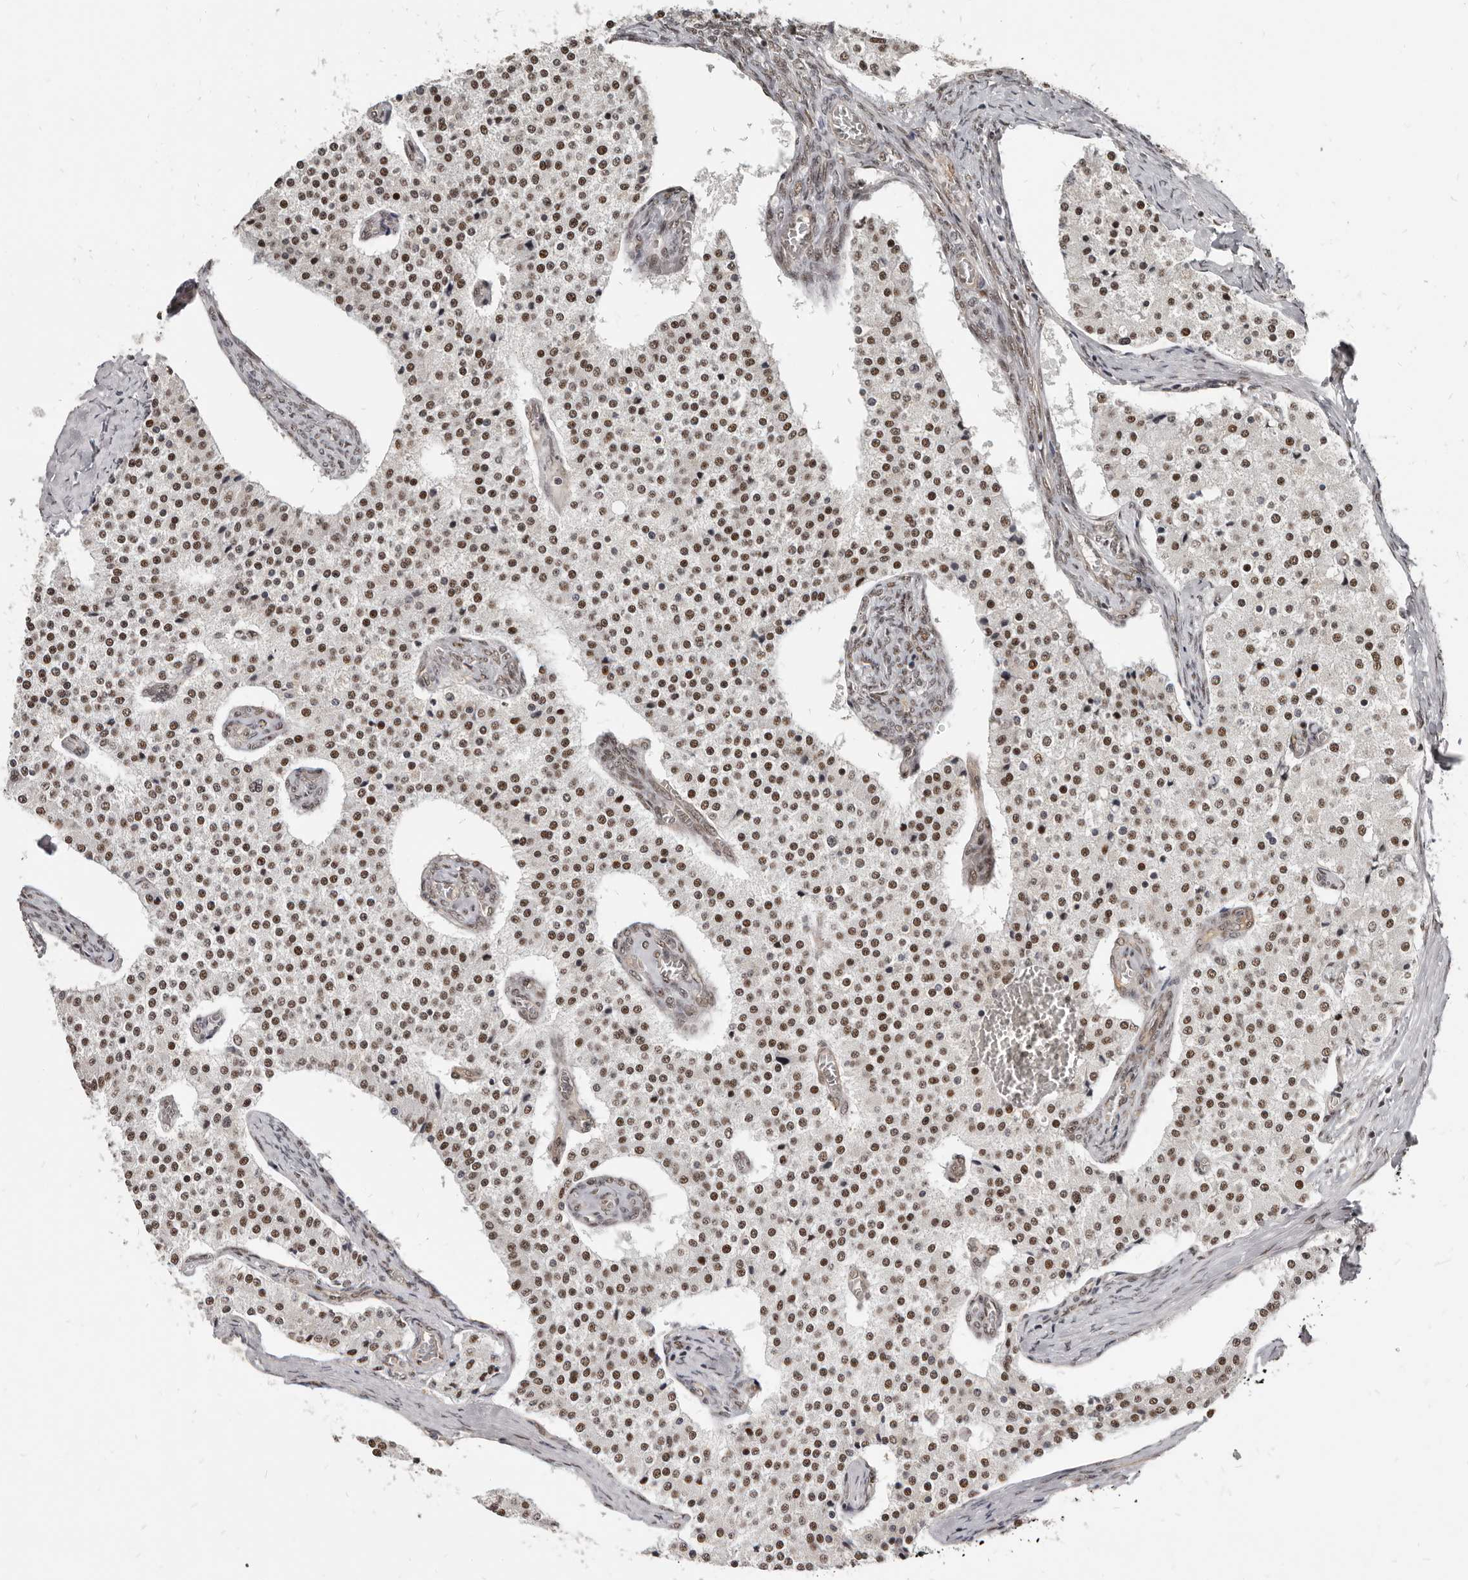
{"staining": {"intensity": "moderate", "quantity": ">75%", "location": "nuclear"}, "tissue": "carcinoid", "cell_type": "Tumor cells", "image_type": "cancer", "snomed": [{"axis": "morphology", "description": "Carcinoid, malignant, NOS"}, {"axis": "topography", "description": "Colon"}], "caption": "This micrograph shows carcinoid stained with immunohistochemistry to label a protein in brown. The nuclear of tumor cells show moderate positivity for the protein. Nuclei are counter-stained blue.", "gene": "ATF5", "patient": {"sex": "female", "age": 52}}